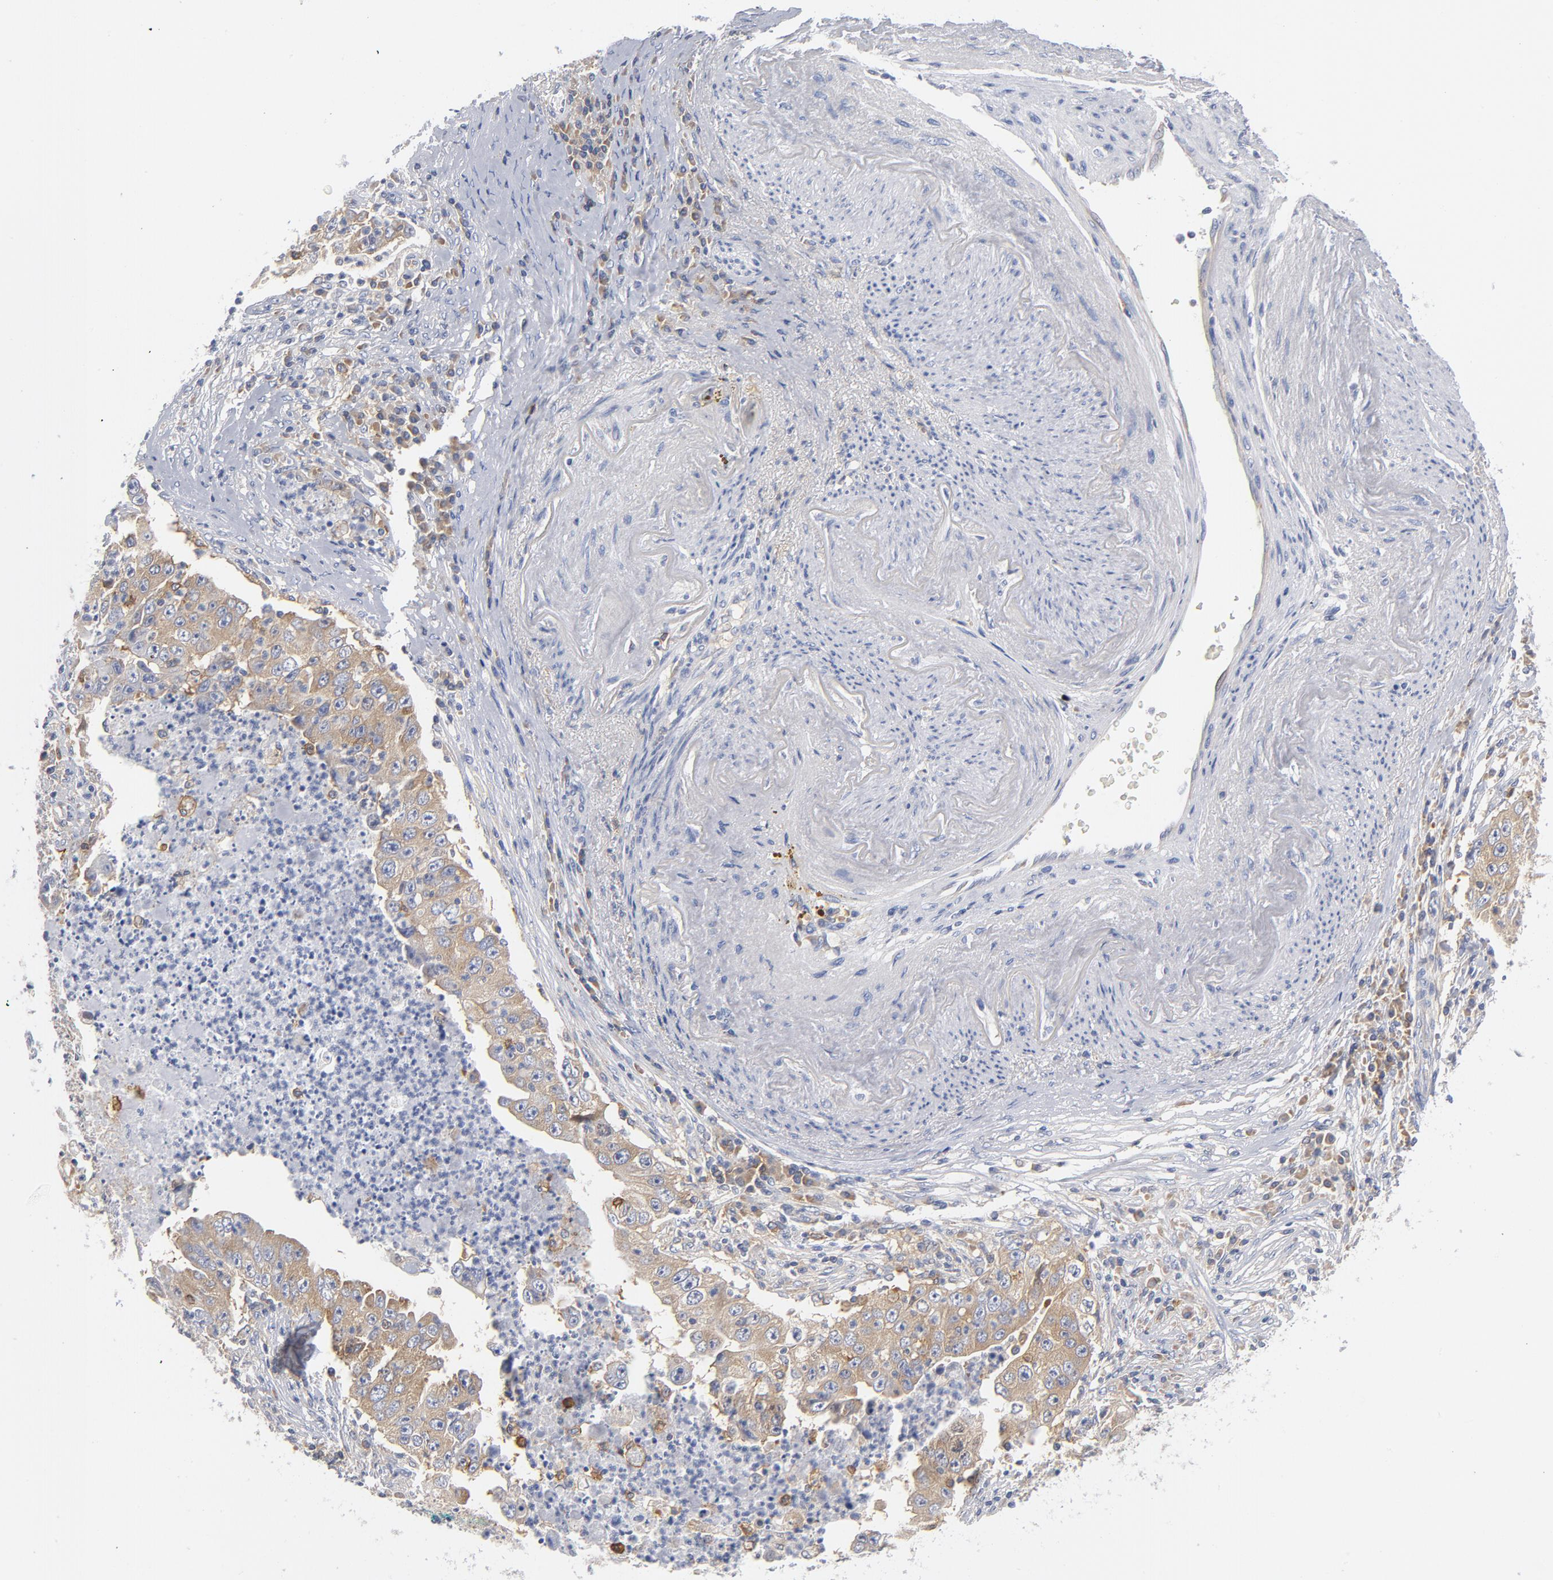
{"staining": {"intensity": "moderate", "quantity": "25%-75%", "location": "cytoplasmic/membranous"}, "tissue": "lung cancer", "cell_type": "Tumor cells", "image_type": "cancer", "snomed": [{"axis": "morphology", "description": "Squamous cell carcinoma, NOS"}, {"axis": "topography", "description": "Lung"}], "caption": "This is an image of immunohistochemistry (IHC) staining of lung cancer, which shows moderate positivity in the cytoplasmic/membranous of tumor cells.", "gene": "CD86", "patient": {"sex": "male", "age": 64}}